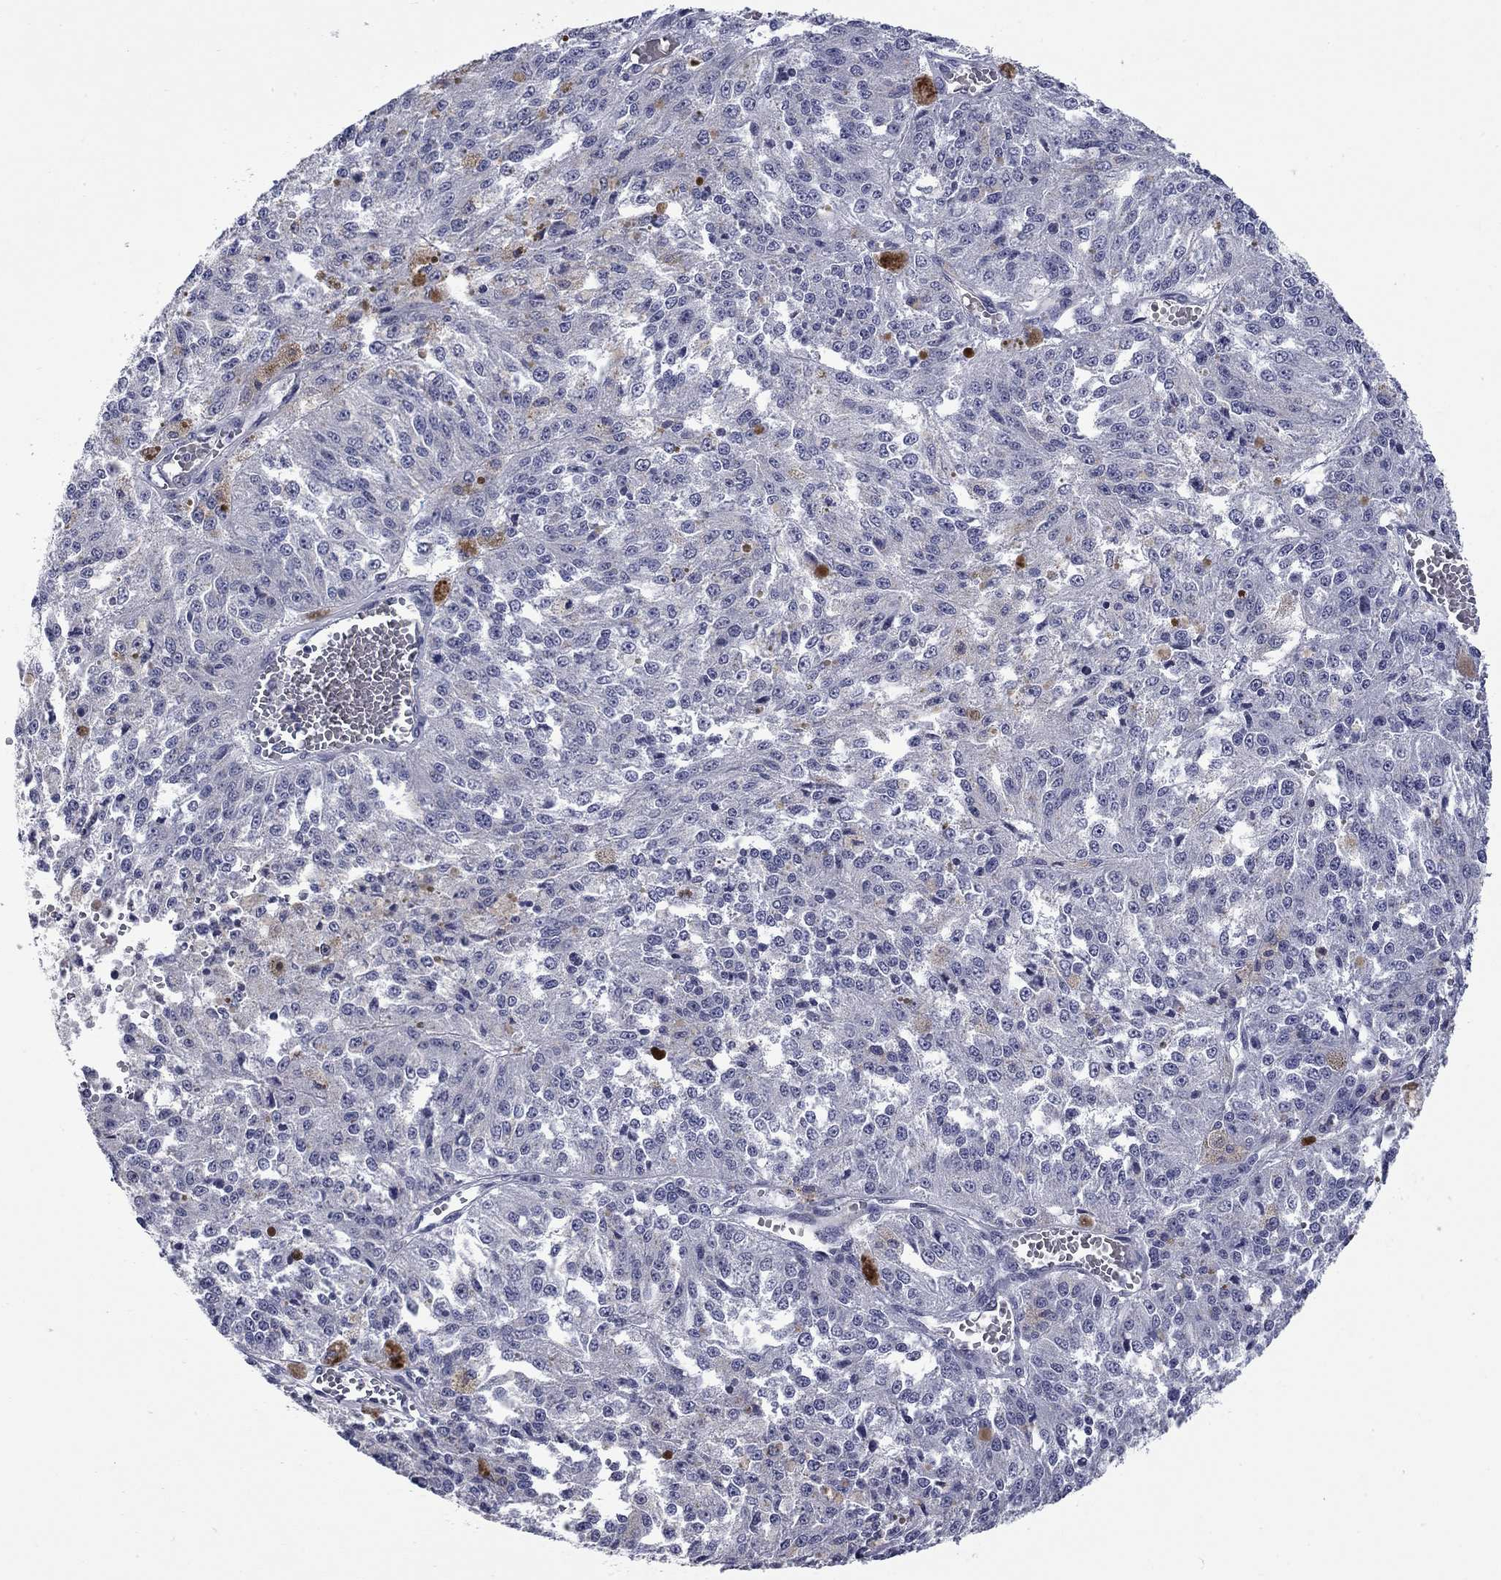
{"staining": {"intensity": "negative", "quantity": "none", "location": "none"}, "tissue": "melanoma", "cell_type": "Tumor cells", "image_type": "cancer", "snomed": [{"axis": "morphology", "description": "Malignant melanoma, Metastatic site"}, {"axis": "topography", "description": "Lymph node"}], "caption": "Tumor cells are negative for brown protein staining in malignant melanoma (metastatic site).", "gene": "HTR4", "patient": {"sex": "female", "age": 64}}